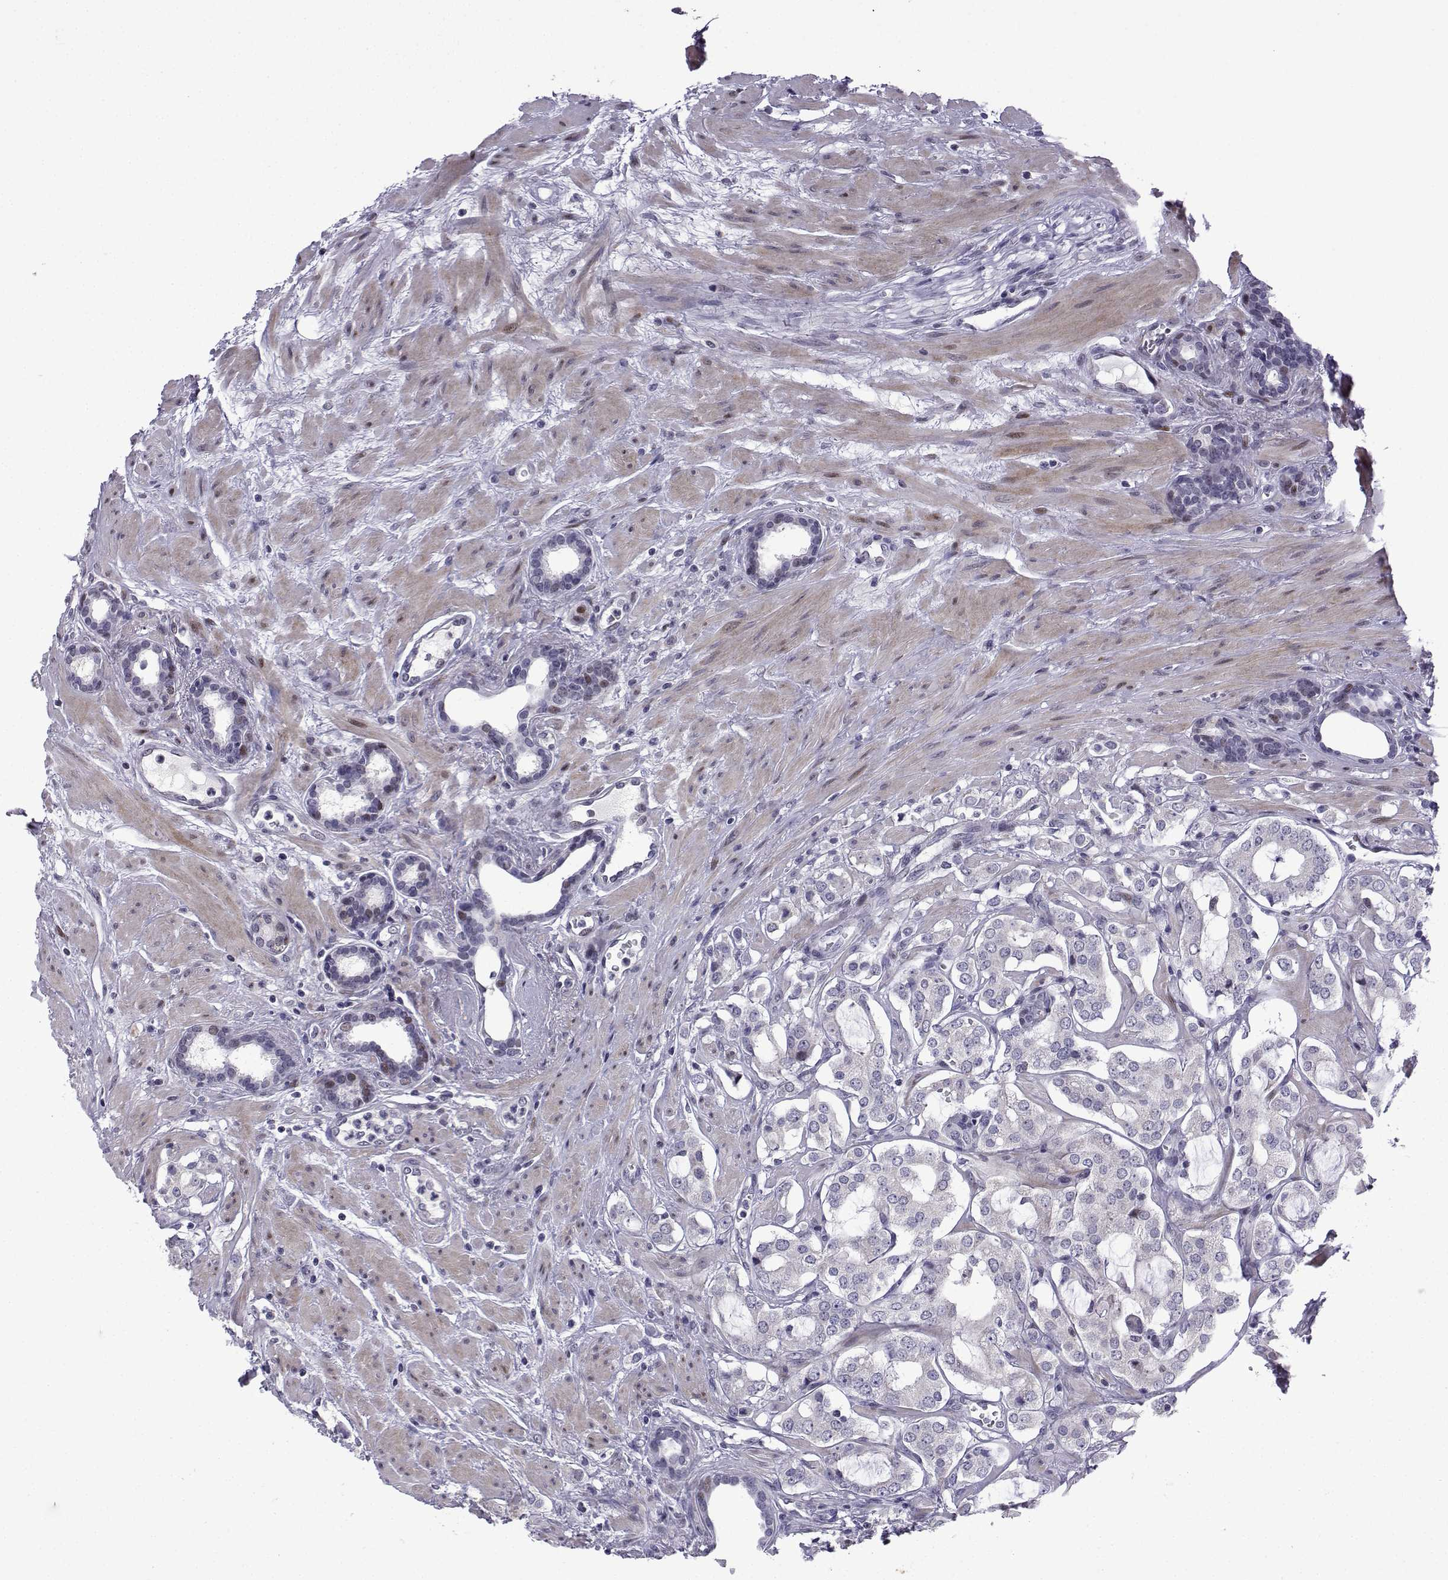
{"staining": {"intensity": "negative", "quantity": "none", "location": "none"}, "tissue": "prostate cancer", "cell_type": "Tumor cells", "image_type": "cancer", "snomed": [{"axis": "morphology", "description": "Adenocarcinoma, NOS"}, {"axis": "topography", "description": "Prostate"}], "caption": "Photomicrograph shows no significant protein staining in tumor cells of prostate adenocarcinoma. (DAB immunohistochemistry (IHC), high magnification).", "gene": "CFAP70", "patient": {"sex": "male", "age": 66}}